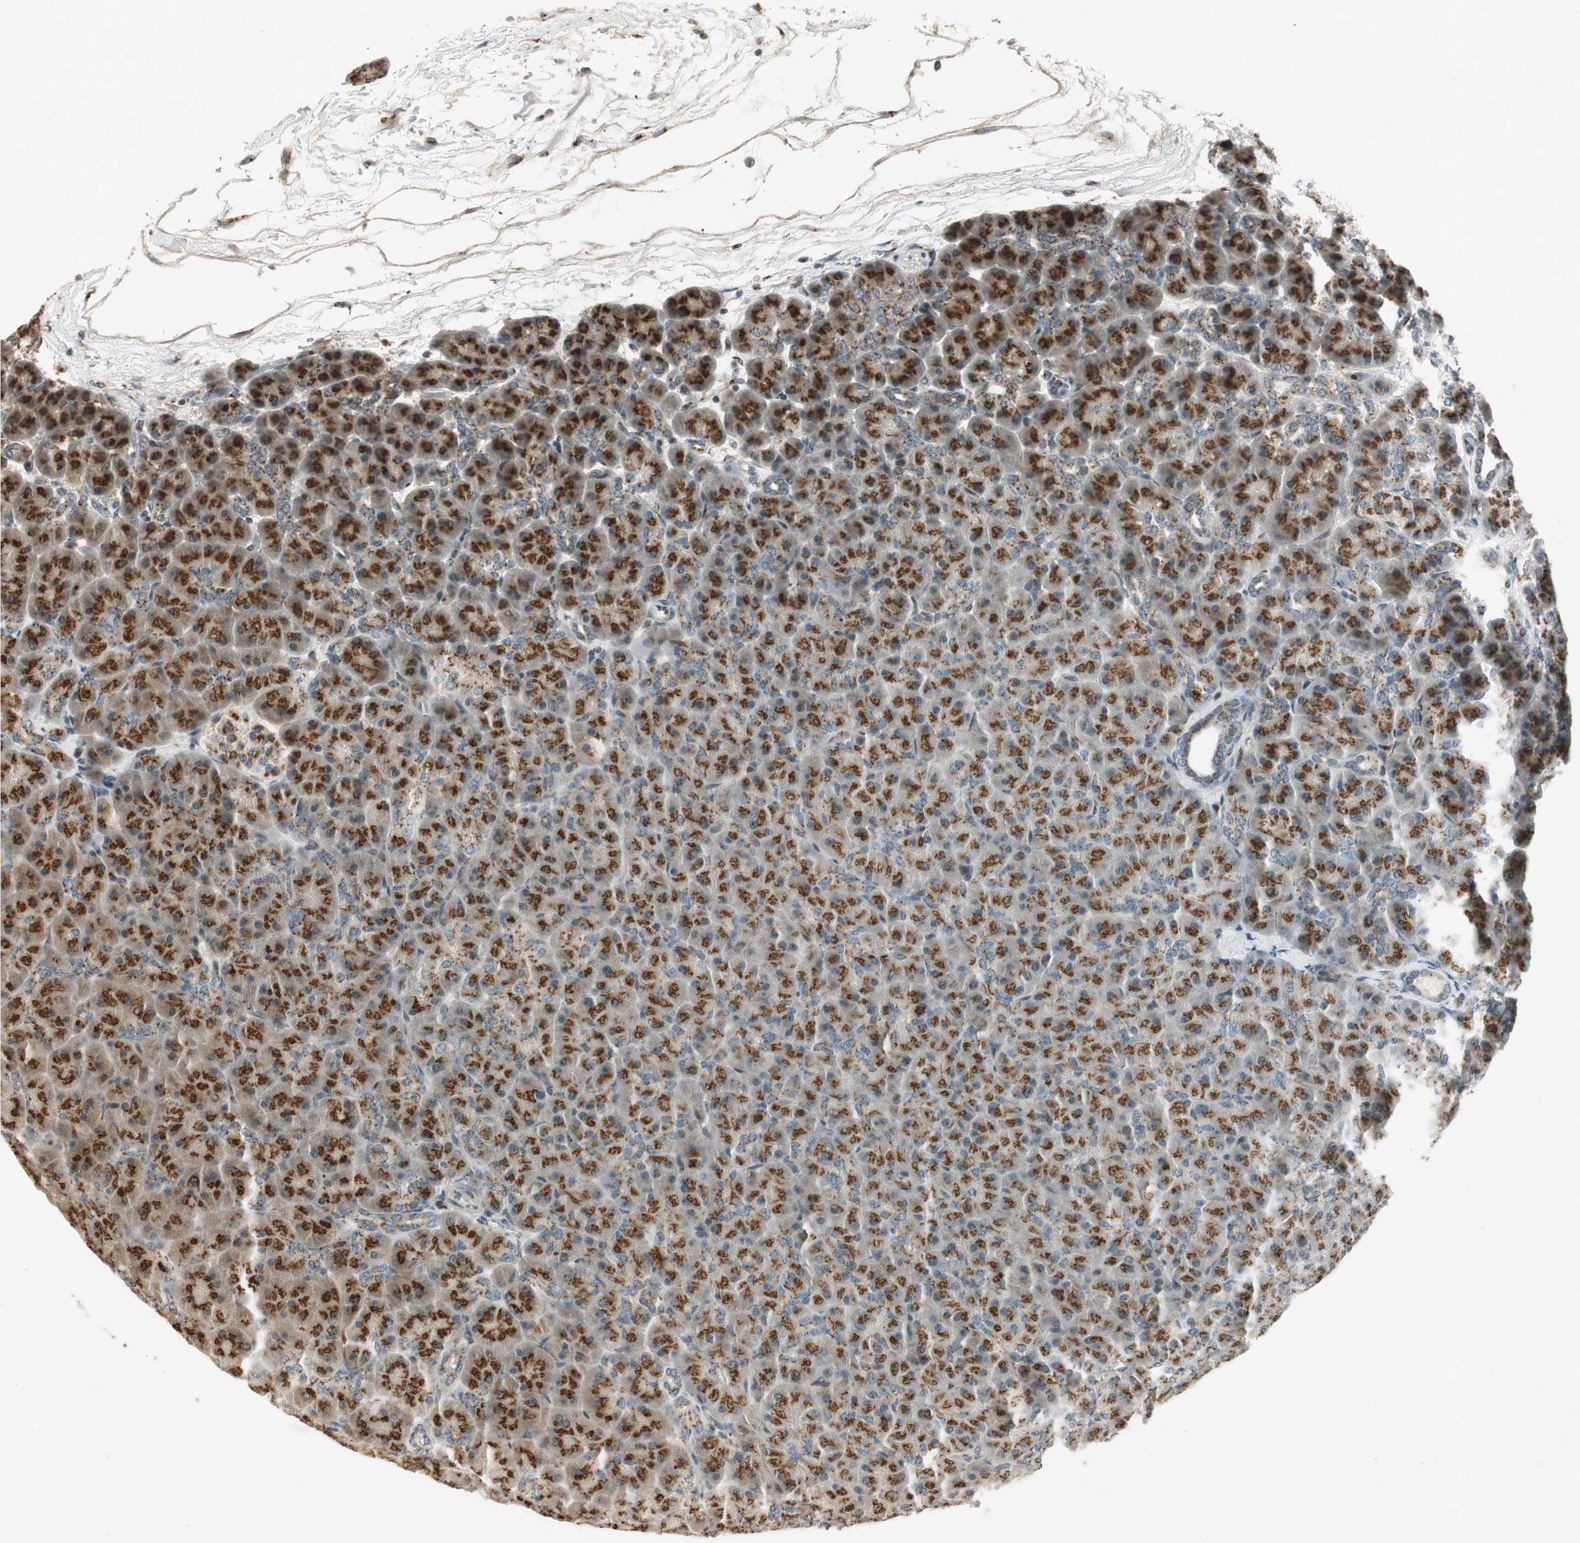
{"staining": {"intensity": "moderate", "quantity": ">75%", "location": "cytoplasmic/membranous"}, "tissue": "pancreas", "cell_type": "Exocrine glandular cells", "image_type": "normal", "snomed": [{"axis": "morphology", "description": "Normal tissue, NOS"}, {"axis": "topography", "description": "Pancreas"}], "caption": "Immunohistochemical staining of unremarkable pancreas exhibits medium levels of moderate cytoplasmic/membranous expression in approximately >75% of exocrine glandular cells. (Stains: DAB (3,3'-diaminobenzidine) in brown, nuclei in blue, Microscopy: brightfield microscopy at high magnification).", "gene": "NEO1", "patient": {"sex": "male", "age": 66}}